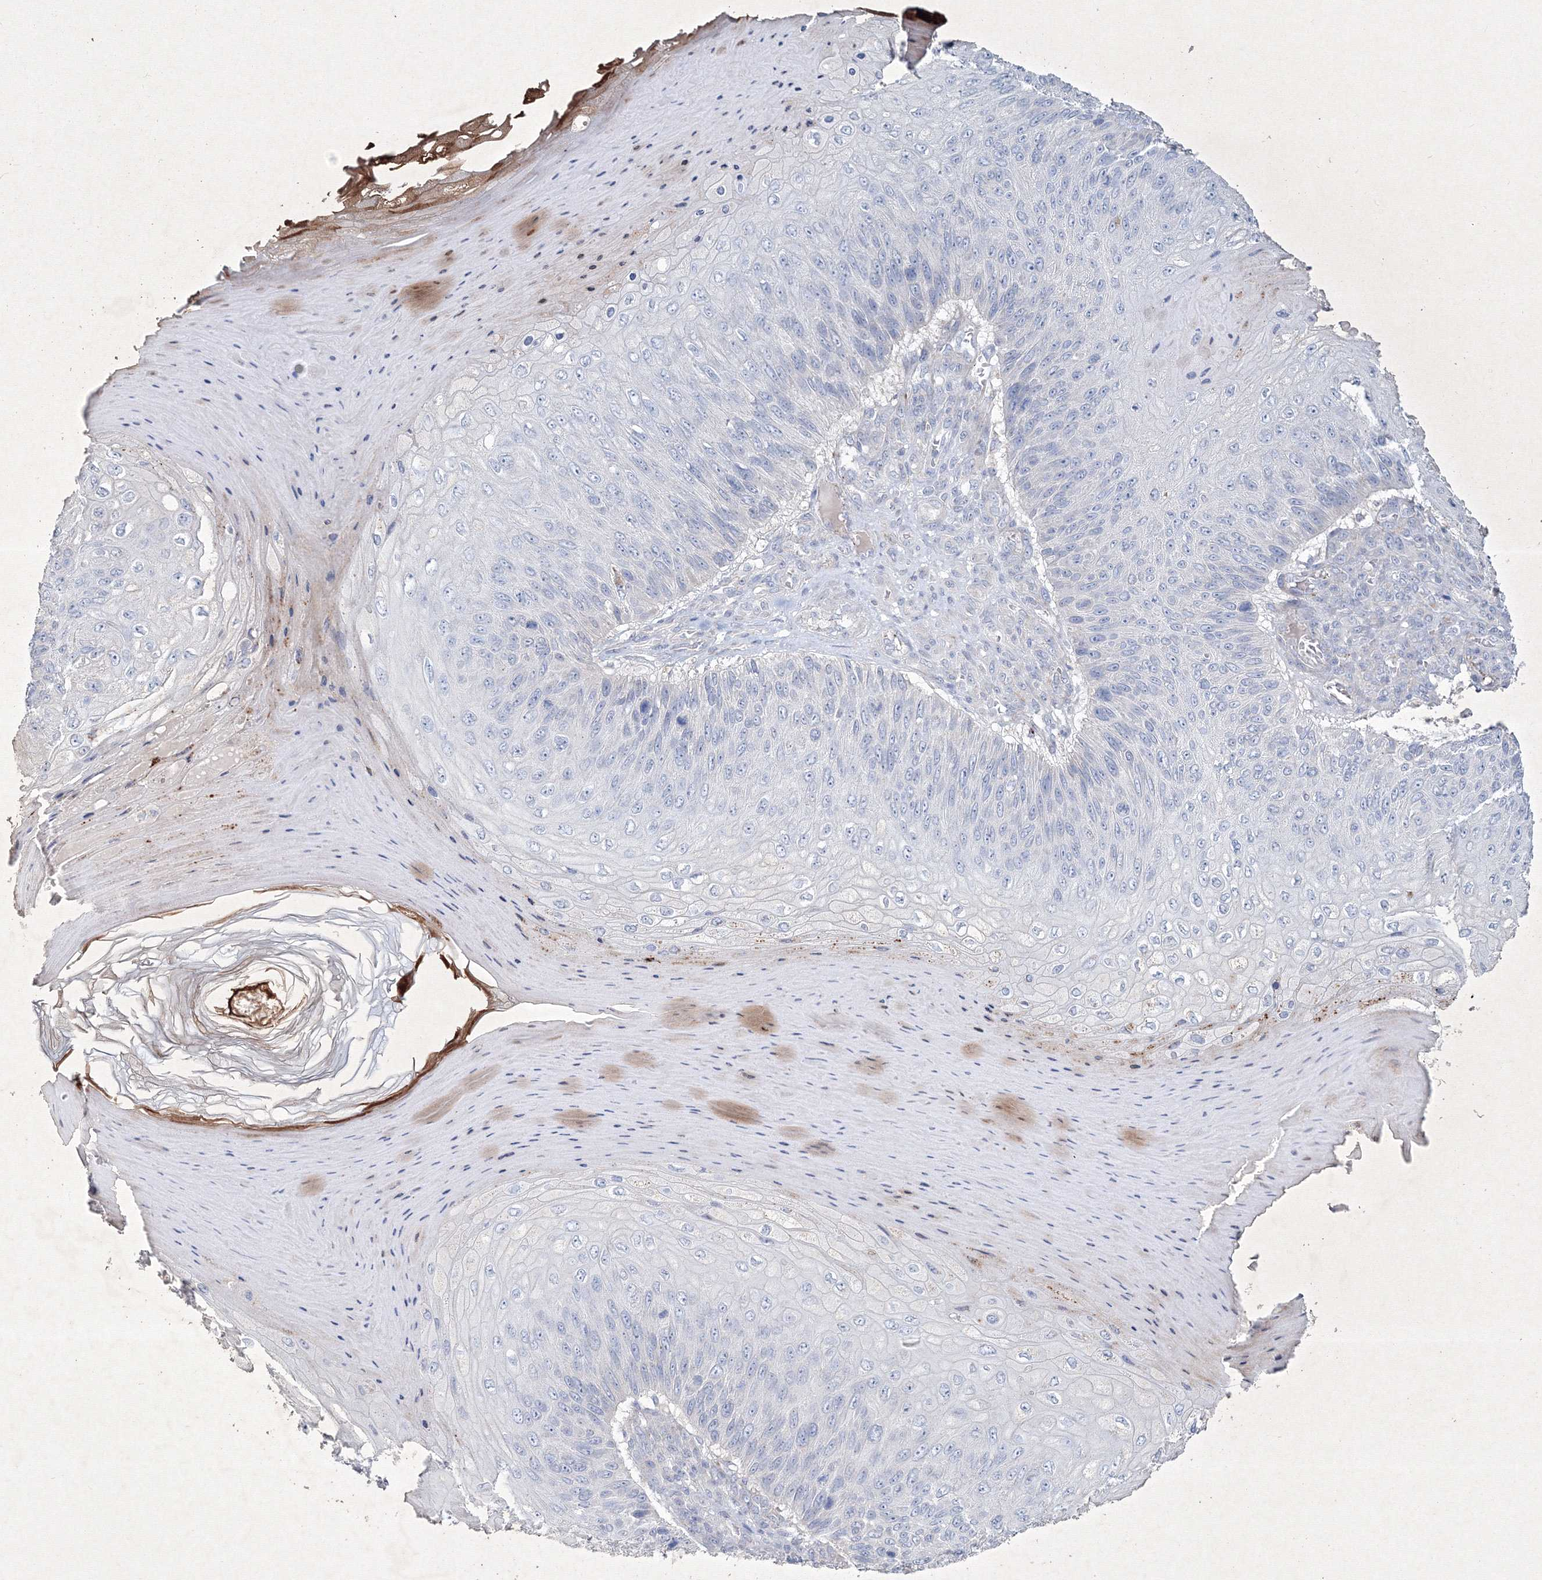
{"staining": {"intensity": "negative", "quantity": "none", "location": "none"}, "tissue": "skin cancer", "cell_type": "Tumor cells", "image_type": "cancer", "snomed": [{"axis": "morphology", "description": "Squamous cell carcinoma, NOS"}, {"axis": "topography", "description": "Skin"}], "caption": "High magnification brightfield microscopy of skin cancer stained with DAB (3,3'-diaminobenzidine) (brown) and counterstained with hematoxylin (blue): tumor cells show no significant staining.", "gene": "CXXC4", "patient": {"sex": "female", "age": 88}}